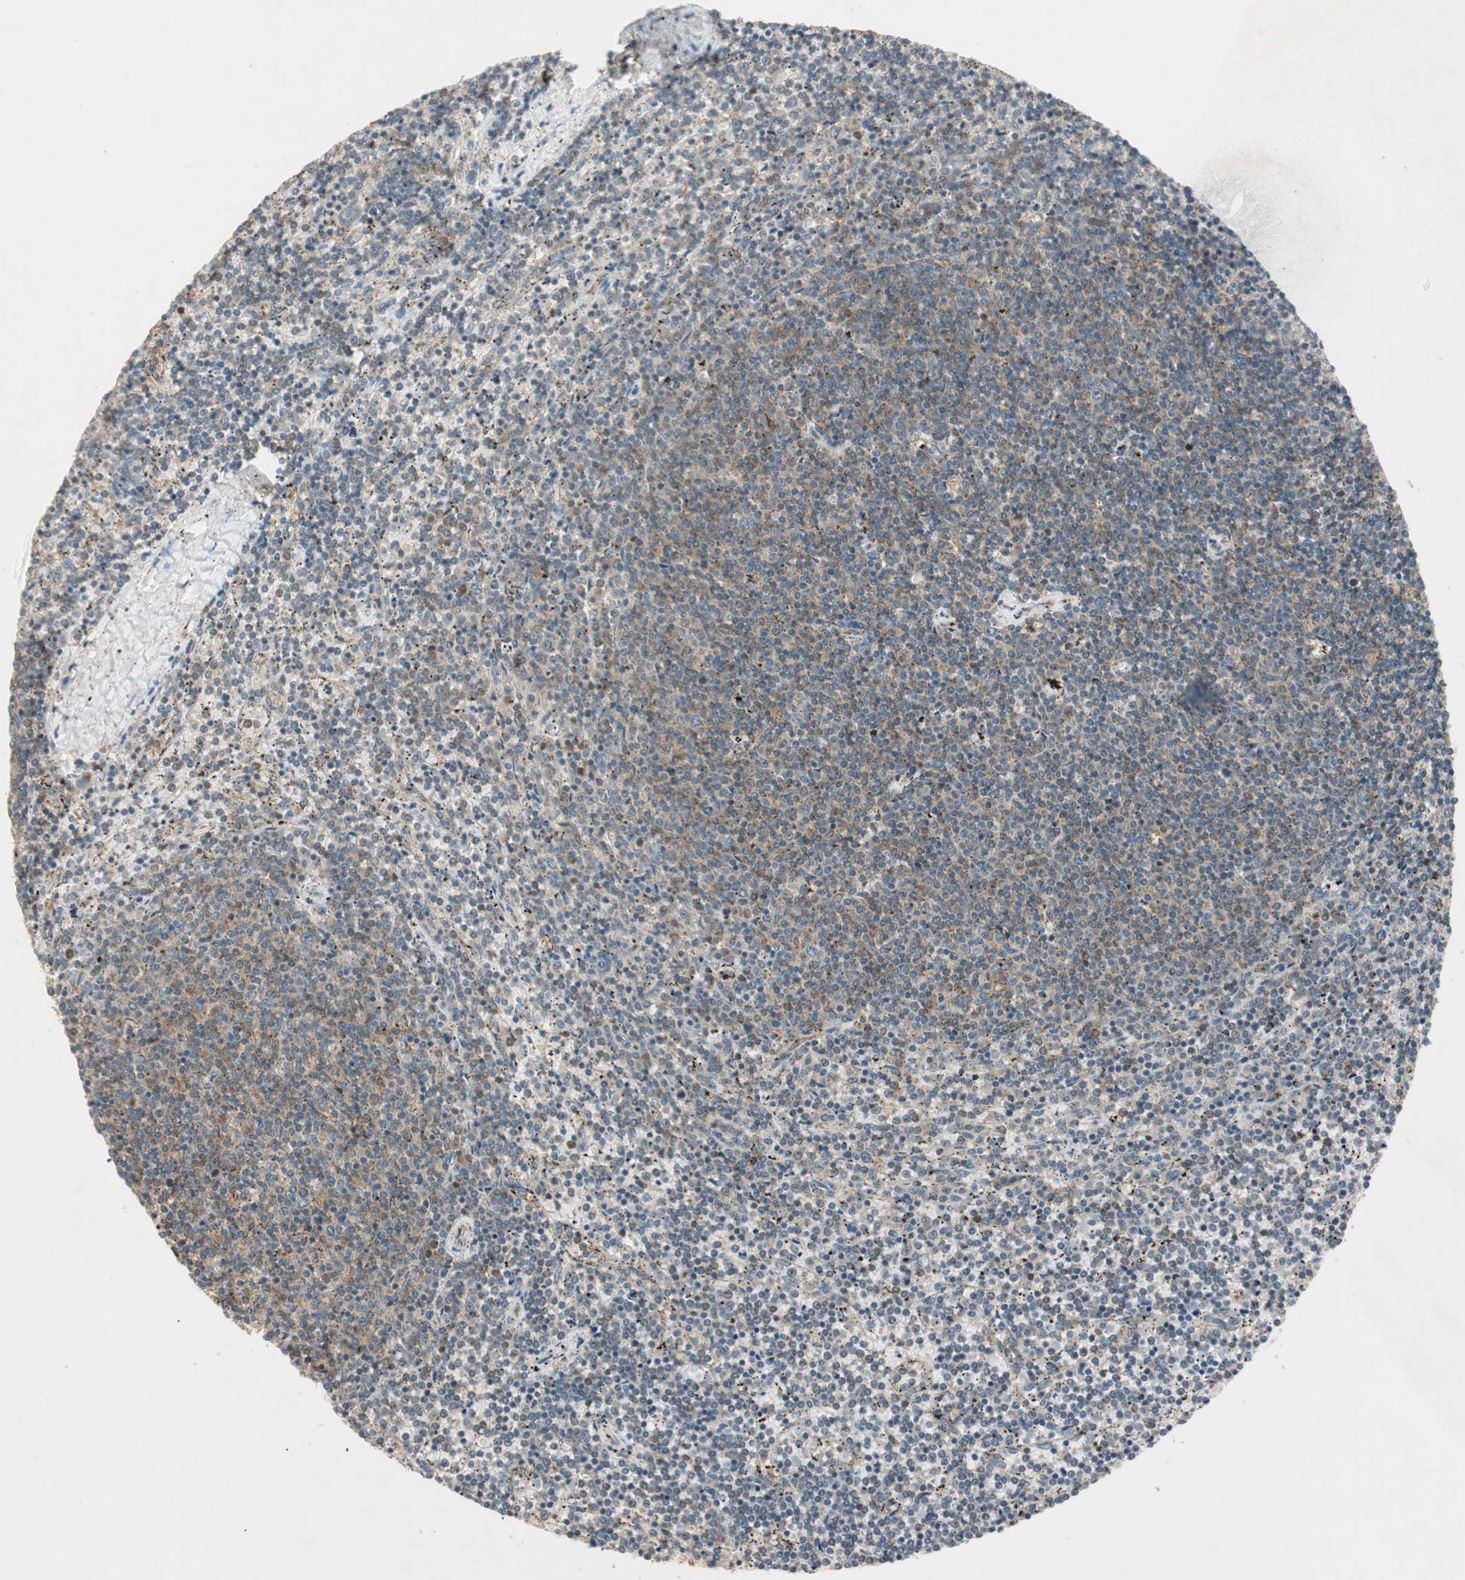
{"staining": {"intensity": "moderate", "quantity": "25%-75%", "location": "cytoplasmic/membranous"}, "tissue": "lymphoma", "cell_type": "Tumor cells", "image_type": "cancer", "snomed": [{"axis": "morphology", "description": "Malignant lymphoma, non-Hodgkin's type, Low grade"}, {"axis": "topography", "description": "Spleen"}], "caption": "Low-grade malignant lymphoma, non-Hodgkin's type was stained to show a protein in brown. There is medium levels of moderate cytoplasmic/membranous staining in approximately 25%-75% of tumor cells.", "gene": "CC2D1A", "patient": {"sex": "female", "age": 50}}